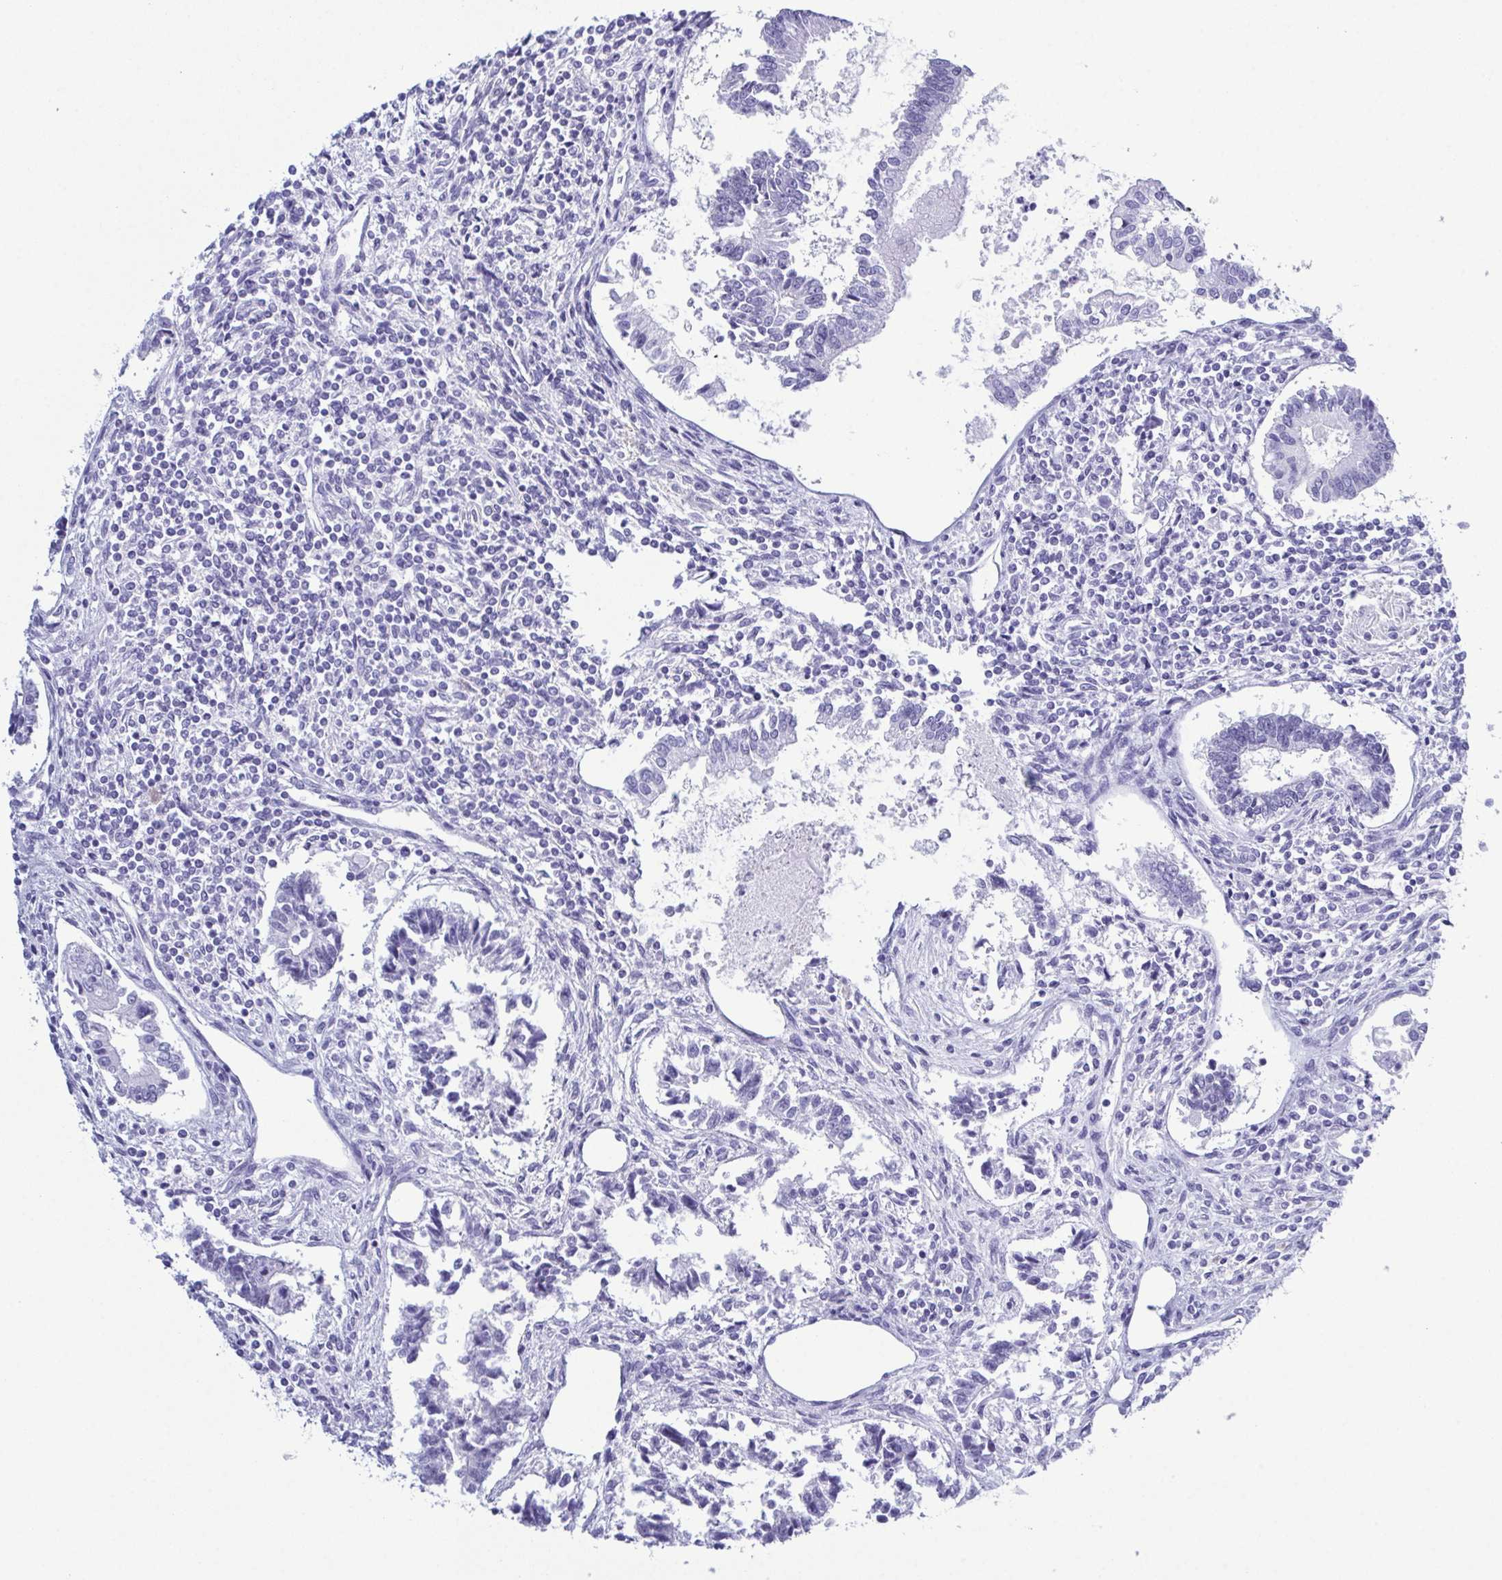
{"staining": {"intensity": "negative", "quantity": "none", "location": "none"}, "tissue": "testis cancer", "cell_type": "Tumor cells", "image_type": "cancer", "snomed": [{"axis": "morphology", "description": "Carcinoma, Embryonal, NOS"}, {"axis": "topography", "description": "Testis"}], "caption": "This is an immunohistochemistry (IHC) micrograph of human testis cancer. There is no positivity in tumor cells.", "gene": "SUGP2", "patient": {"sex": "male", "age": 37}}